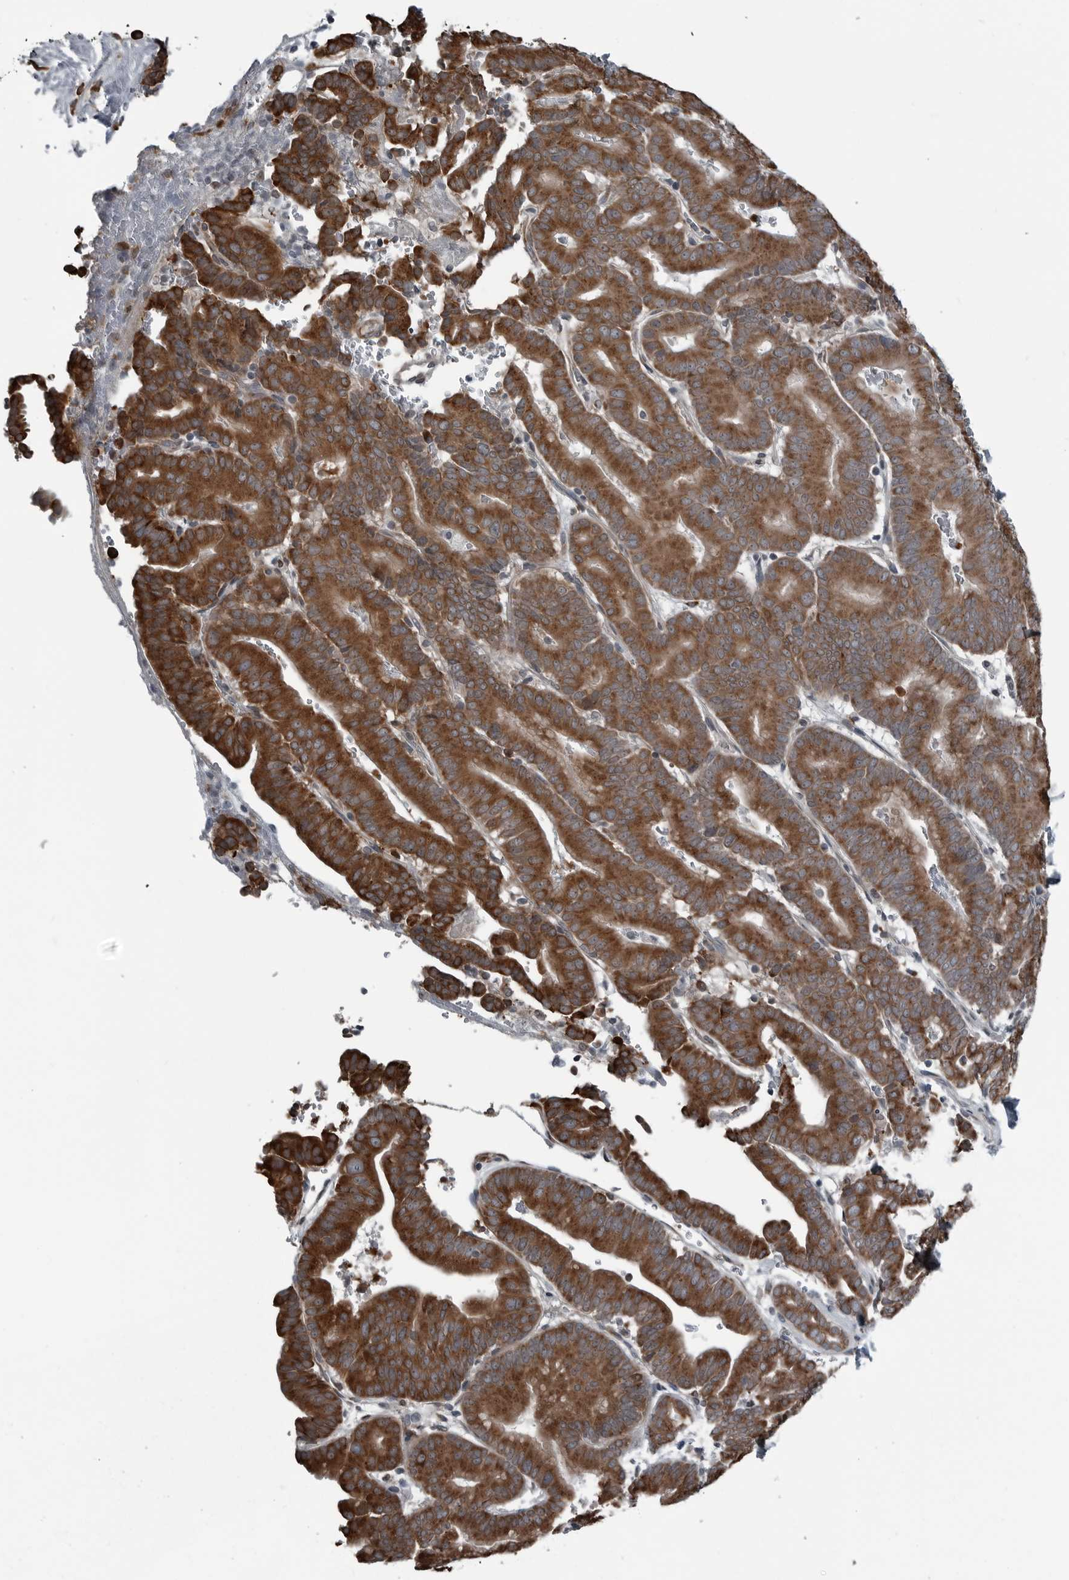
{"staining": {"intensity": "strong", "quantity": ">75%", "location": "cytoplasmic/membranous"}, "tissue": "liver cancer", "cell_type": "Tumor cells", "image_type": "cancer", "snomed": [{"axis": "morphology", "description": "Cholangiocarcinoma"}, {"axis": "topography", "description": "Liver"}], "caption": "Strong cytoplasmic/membranous staining for a protein is seen in about >75% of tumor cells of liver cancer (cholangiocarcinoma) using immunohistochemistry.", "gene": "CEP85", "patient": {"sex": "female", "age": 75}}